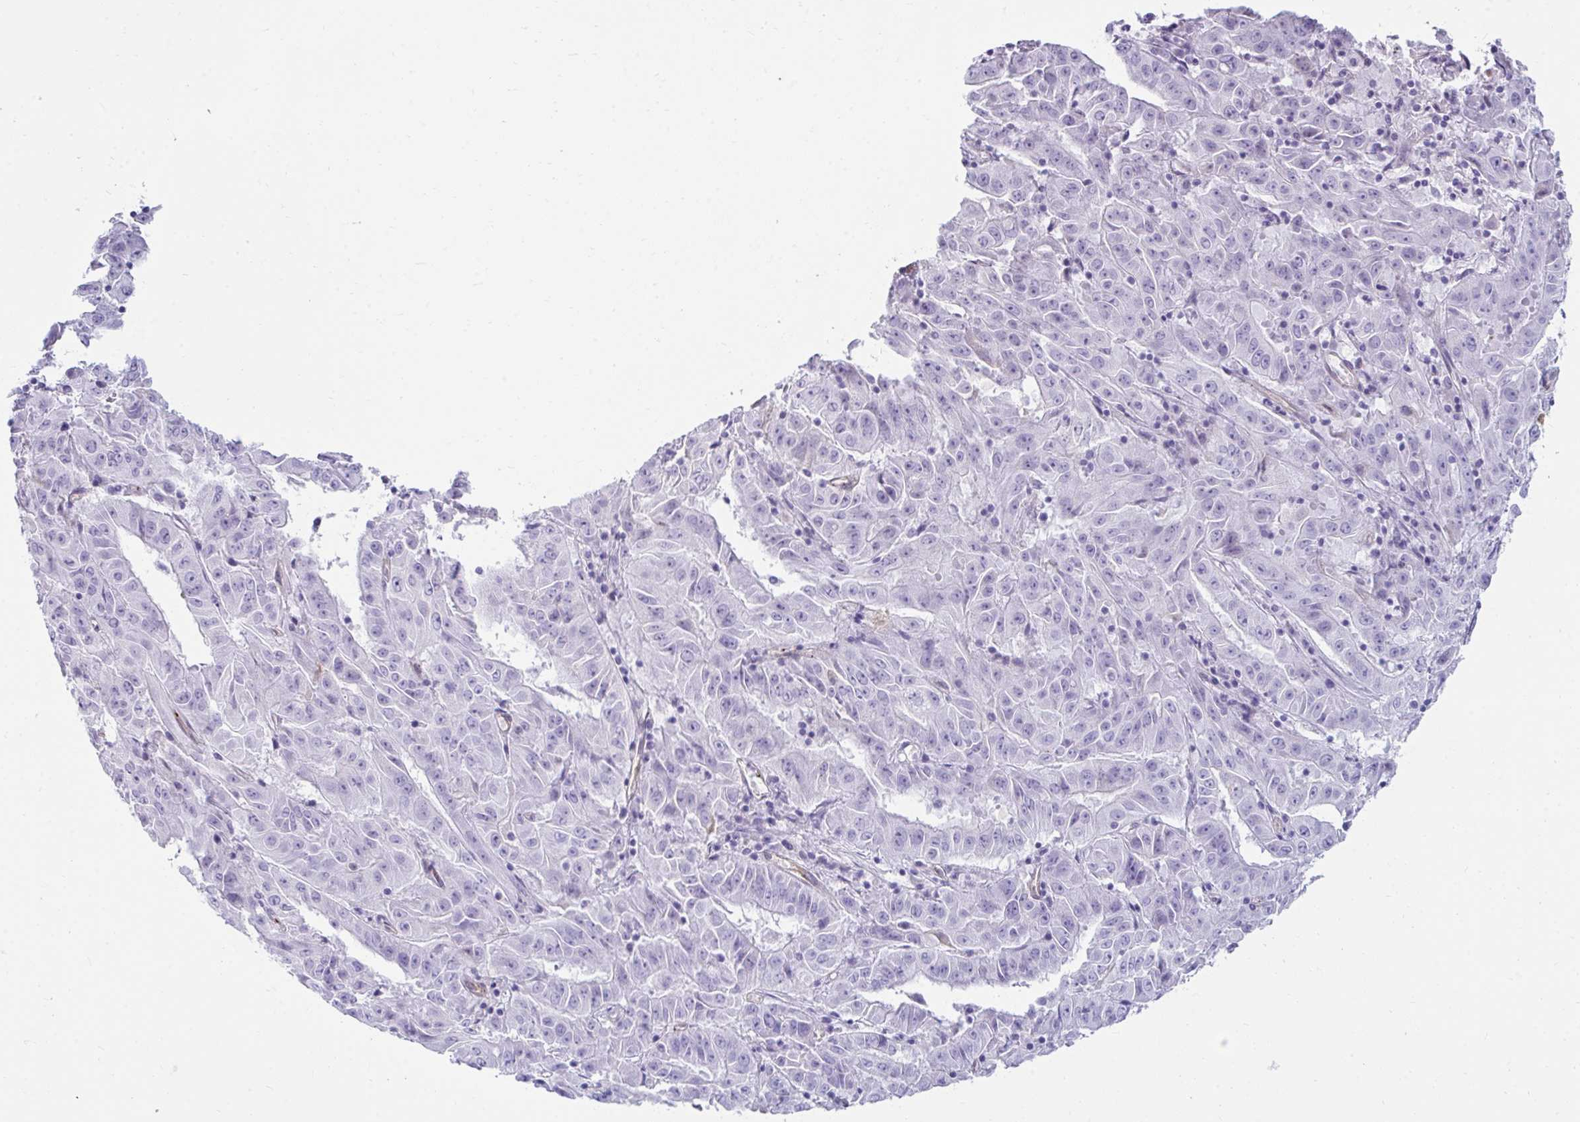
{"staining": {"intensity": "negative", "quantity": "none", "location": "none"}, "tissue": "pancreatic cancer", "cell_type": "Tumor cells", "image_type": "cancer", "snomed": [{"axis": "morphology", "description": "Adenocarcinoma, NOS"}, {"axis": "topography", "description": "Pancreas"}], "caption": "The photomicrograph displays no staining of tumor cells in pancreatic cancer.", "gene": "UBL3", "patient": {"sex": "male", "age": 63}}